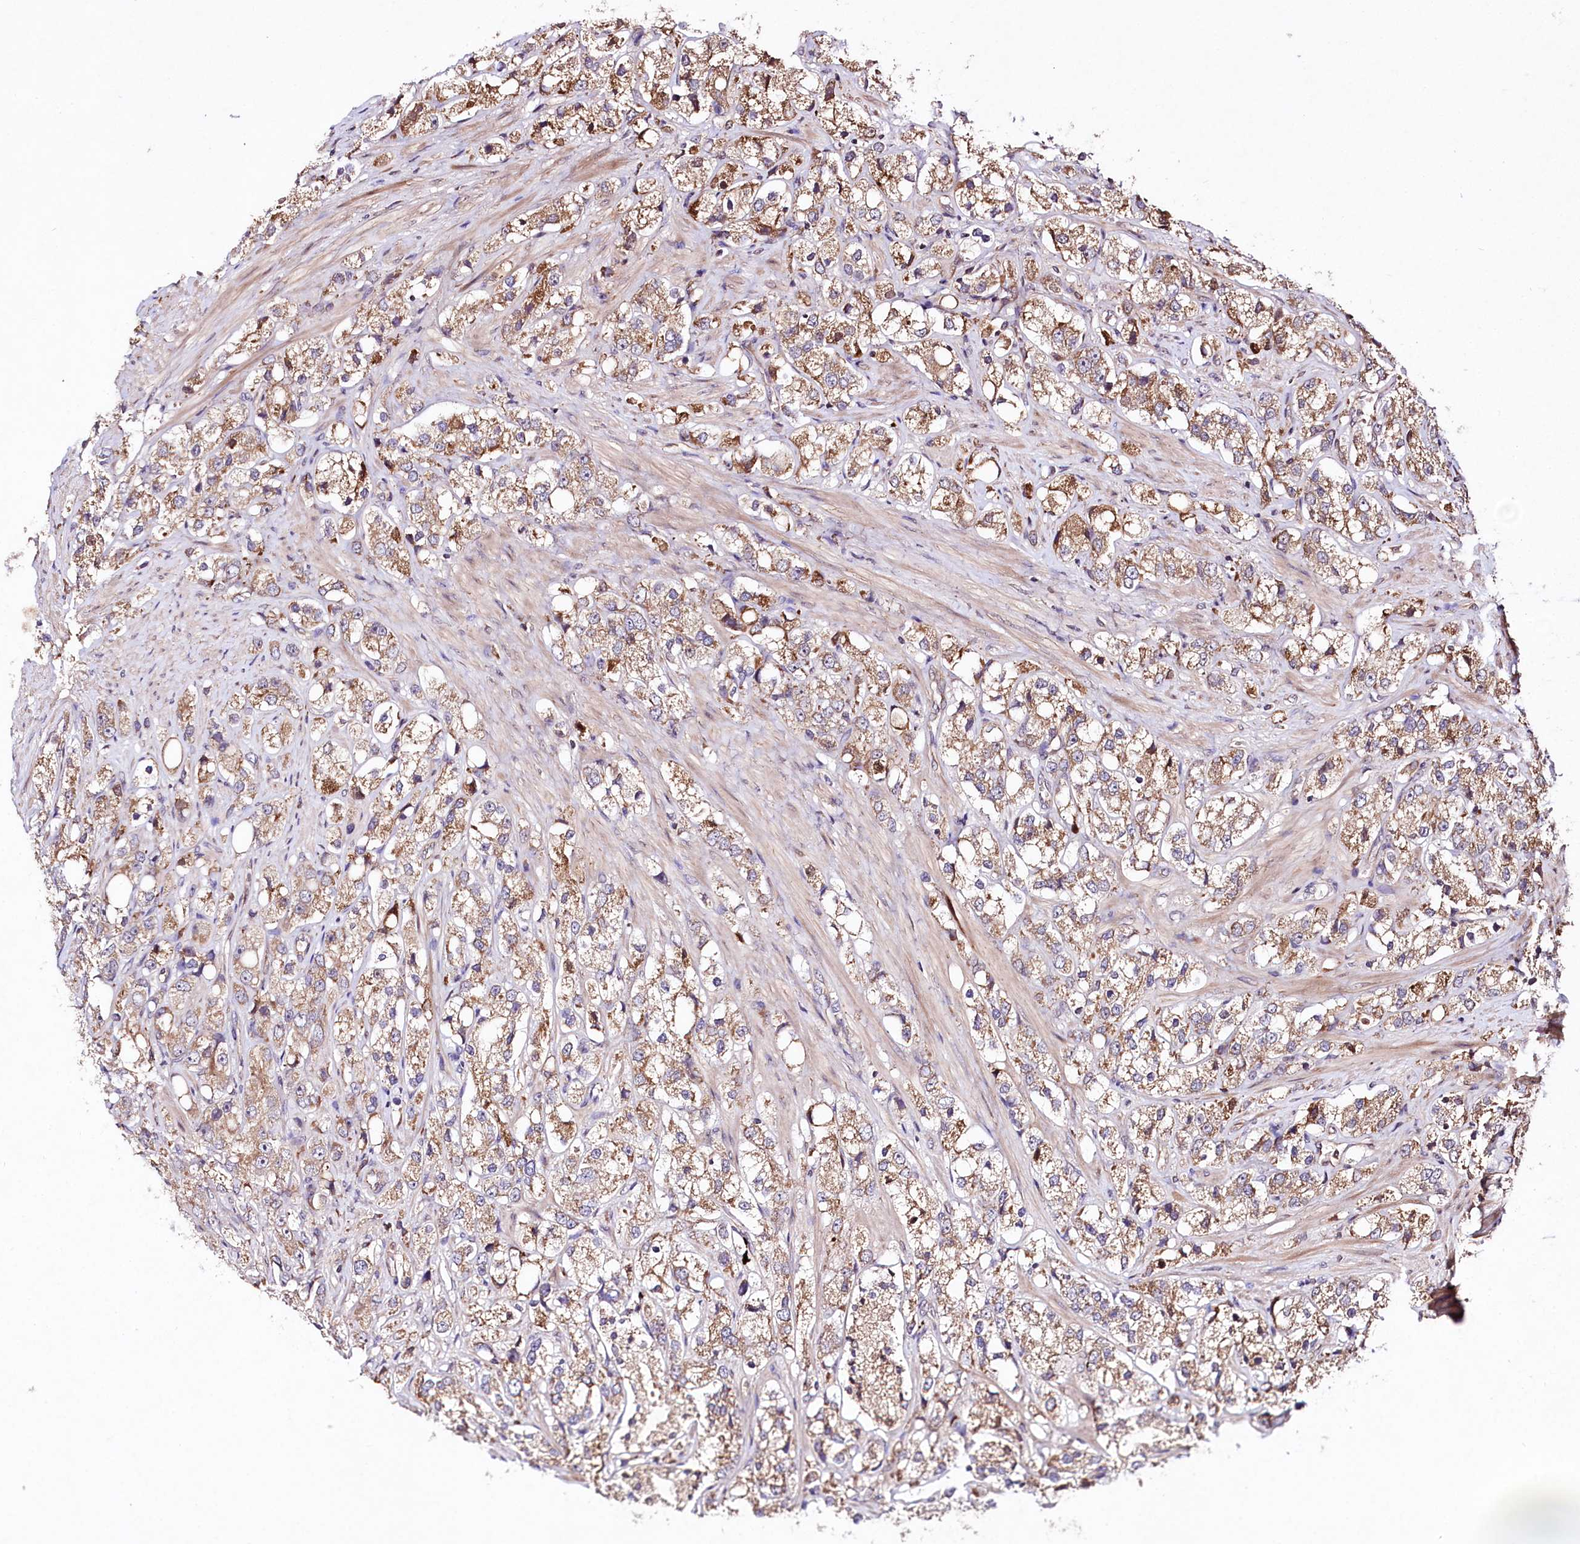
{"staining": {"intensity": "moderate", "quantity": ">75%", "location": "cytoplasmic/membranous"}, "tissue": "prostate cancer", "cell_type": "Tumor cells", "image_type": "cancer", "snomed": [{"axis": "morphology", "description": "Adenocarcinoma, NOS"}, {"axis": "topography", "description": "Prostate"}], "caption": "Immunohistochemistry photomicrograph of neoplastic tissue: prostate adenocarcinoma stained using immunohistochemistry exhibits medium levels of moderate protein expression localized specifically in the cytoplasmic/membranous of tumor cells, appearing as a cytoplasmic/membranous brown color.", "gene": "TNPO3", "patient": {"sex": "male", "age": 79}}